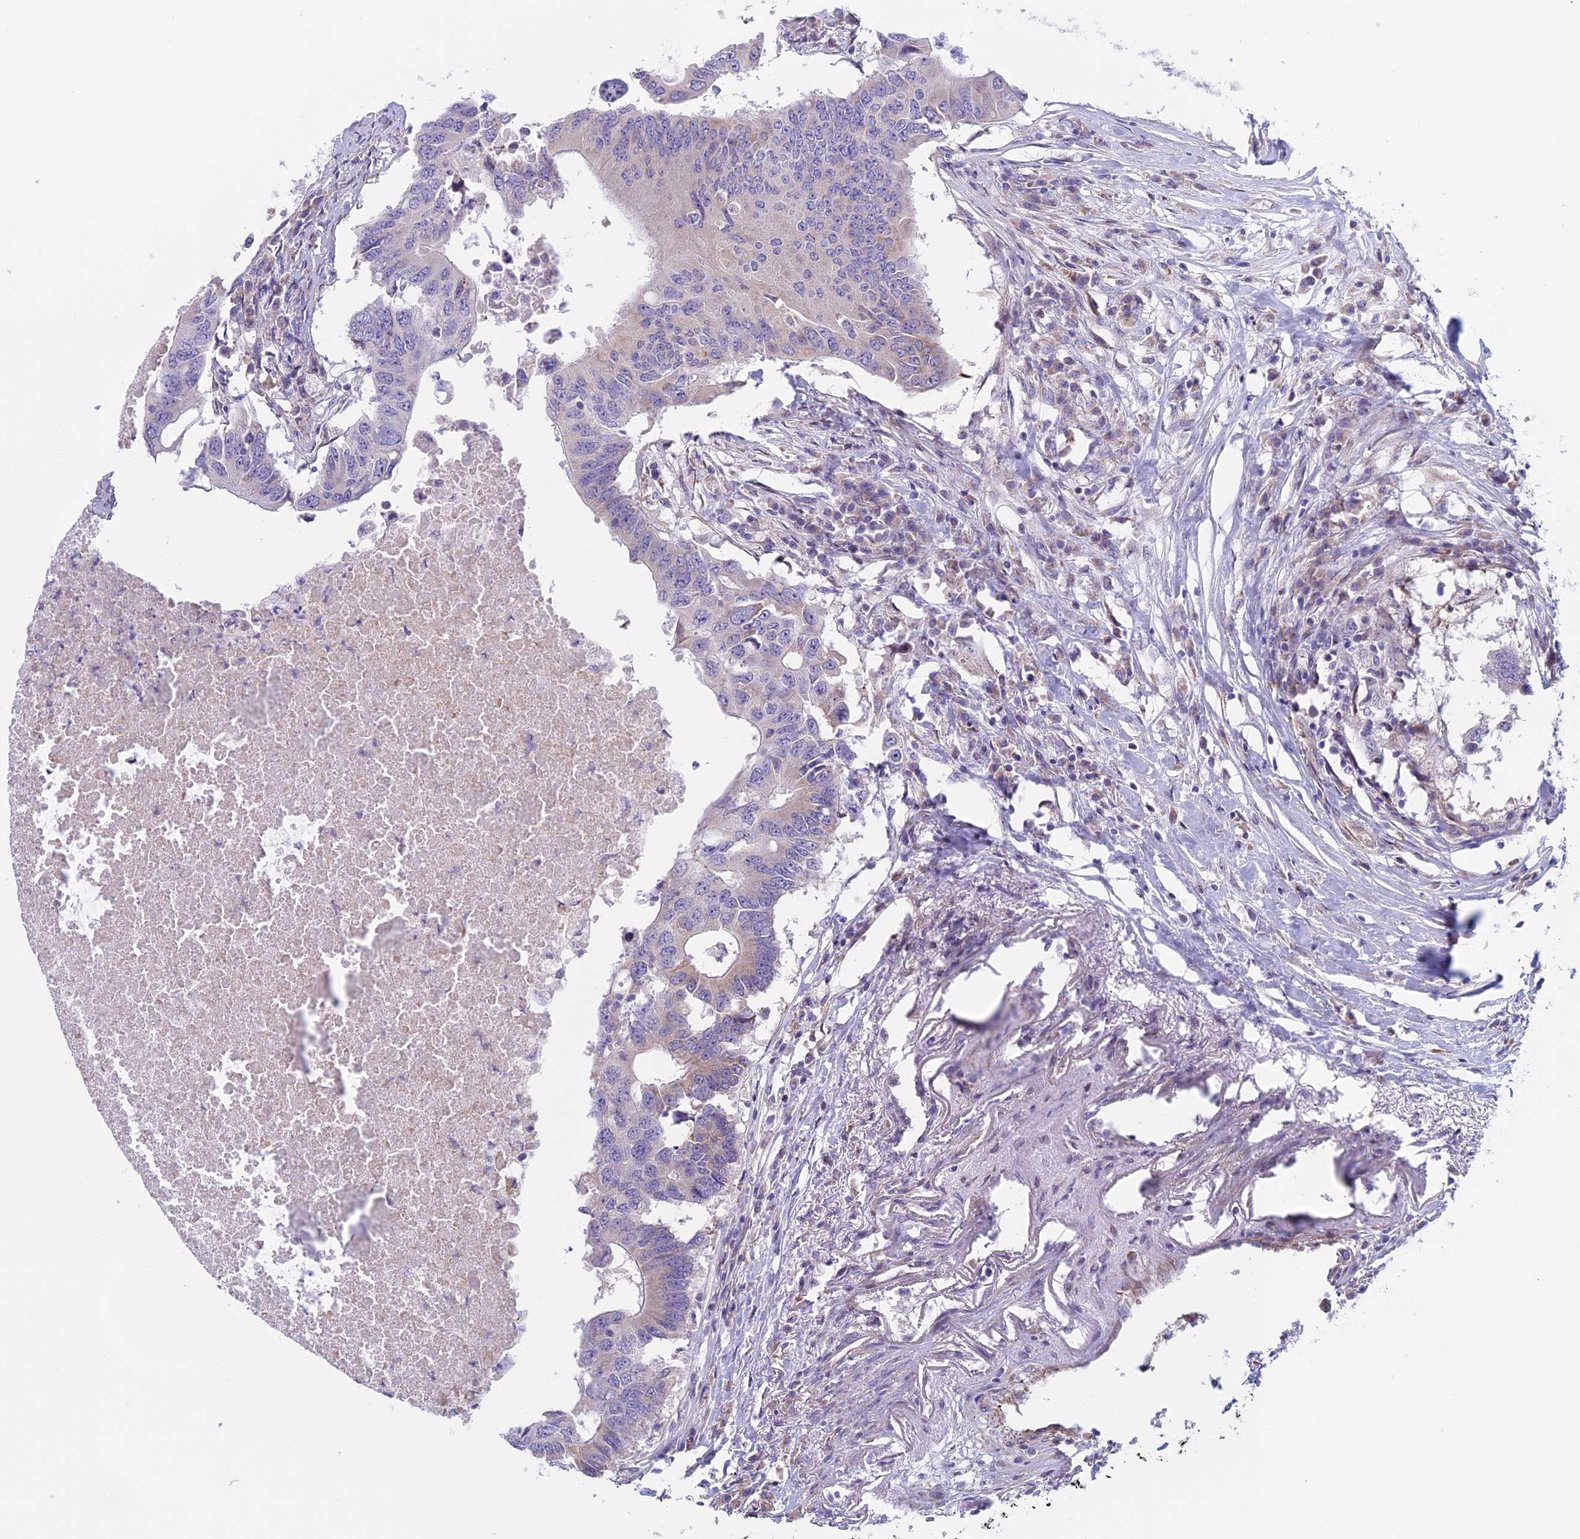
{"staining": {"intensity": "negative", "quantity": "none", "location": "none"}, "tissue": "colorectal cancer", "cell_type": "Tumor cells", "image_type": "cancer", "snomed": [{"axis": "morphology", "description": "Adenocarcinoma, NOS"}, {"axis": "topography", "description": "Colon"}], "caption": "DAB (3,3'-diaminobenzidine) immunohistochemical staining of human colorectal cancer (adenocarcinoma) exhibits no significant staining in tumor cells.", "gene": "BCL2L10", "patient": {"sex": "male", "age": 71}}